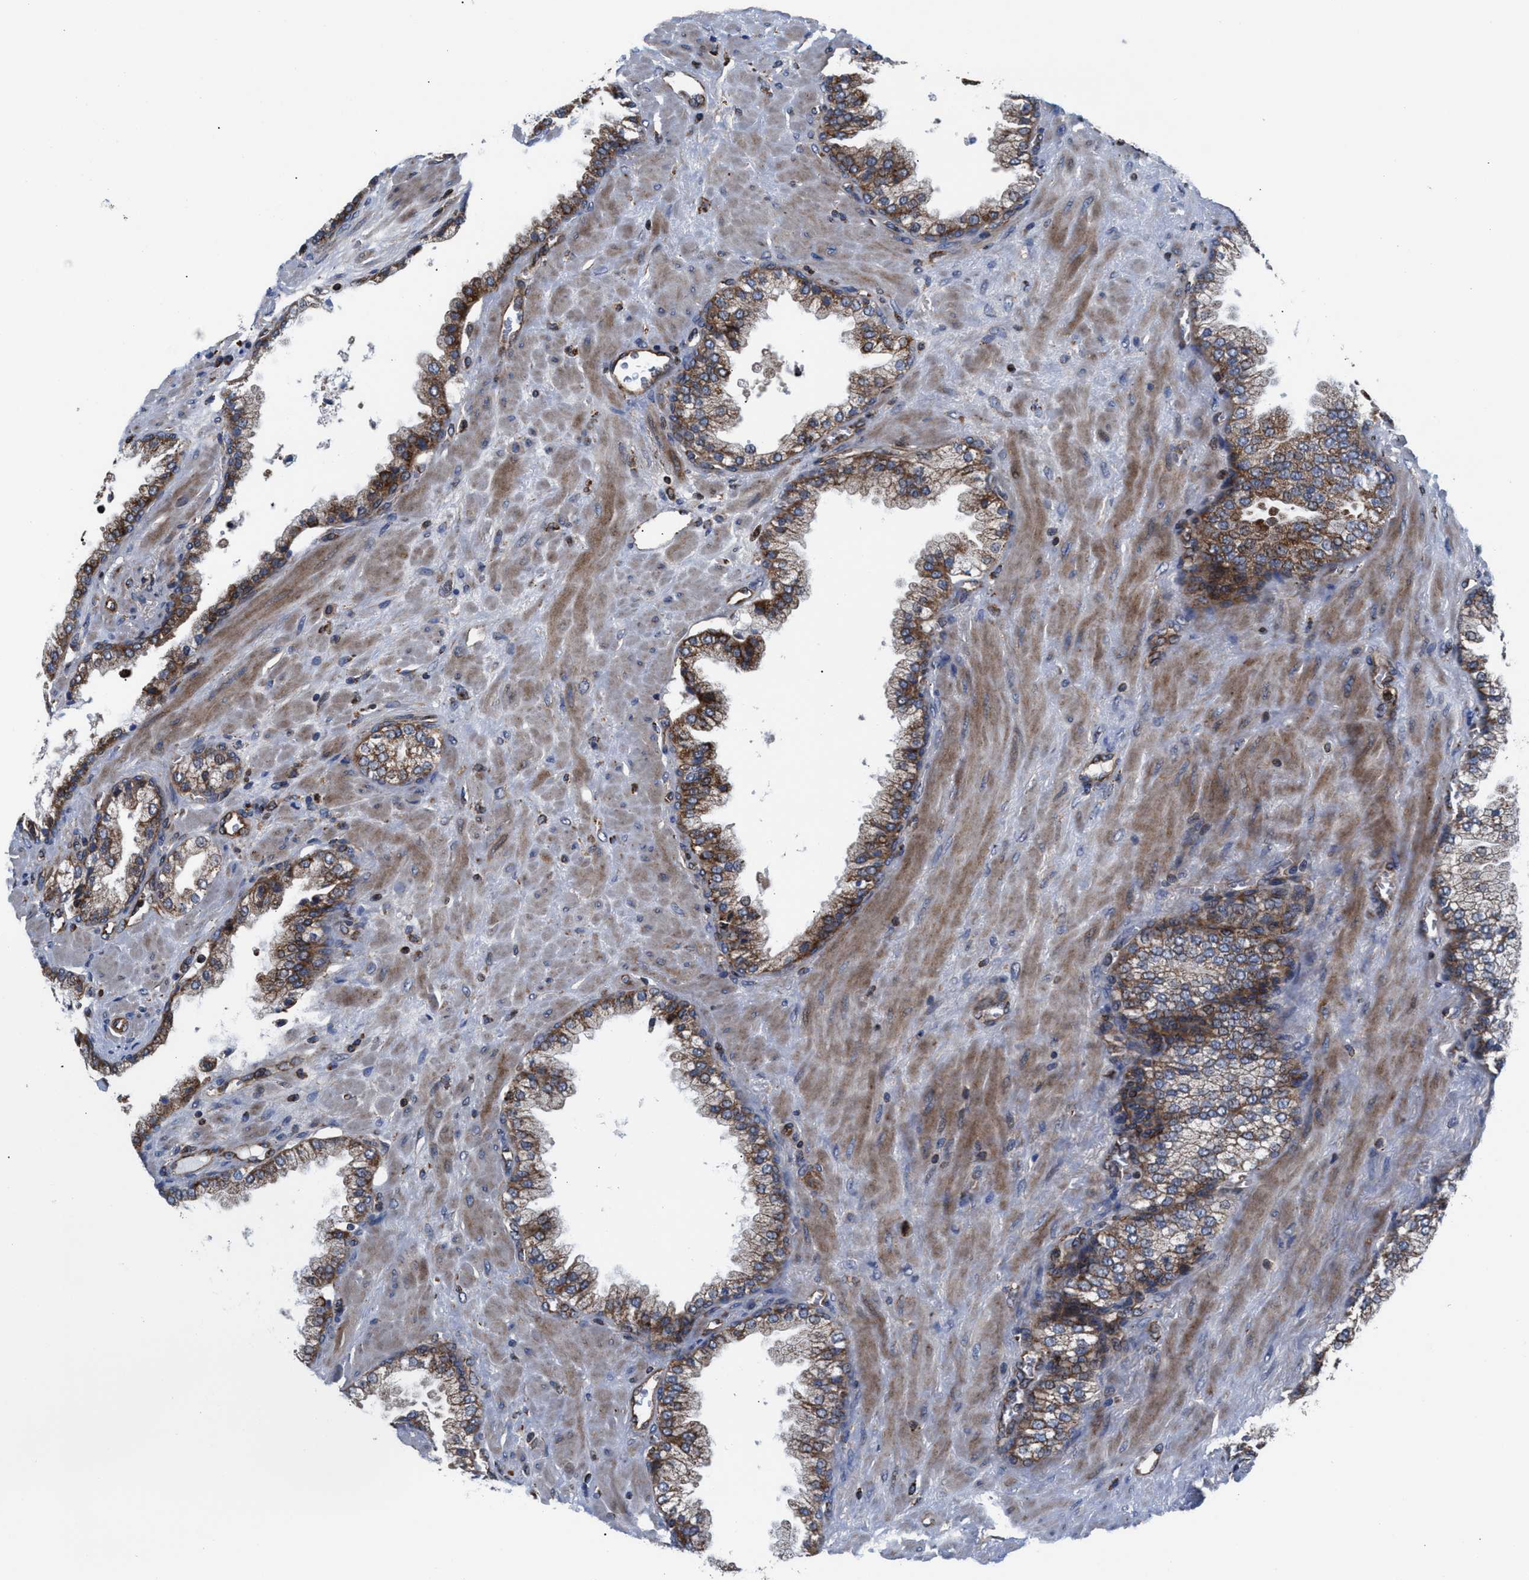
{"staining": {"intensity": "moderate", "quantity": ">75%", "location": "cytoplasmic/membranous"}, "tissue": "prostate cancer", "cell_type": "Tumor cells", "image_type": "cancer", "snomed": [{"axis": "morphology", "description": "Adenocarcinoma, Low grade"}, {"axis": "topography", "description": "Prostate"}], "caption": "Protein expression analysis of human prostate cancer (adenocarcinoma (low-grade)) reveals moderate cytoplasmic/membranous staining in about >75% of tumor cells. Immunohistochemistry (ihc) stains the protein of interest in brown and the nuclei are stained blue.", "gene": "PRR15L", "patient": {"sex": "male", "age": 71}}